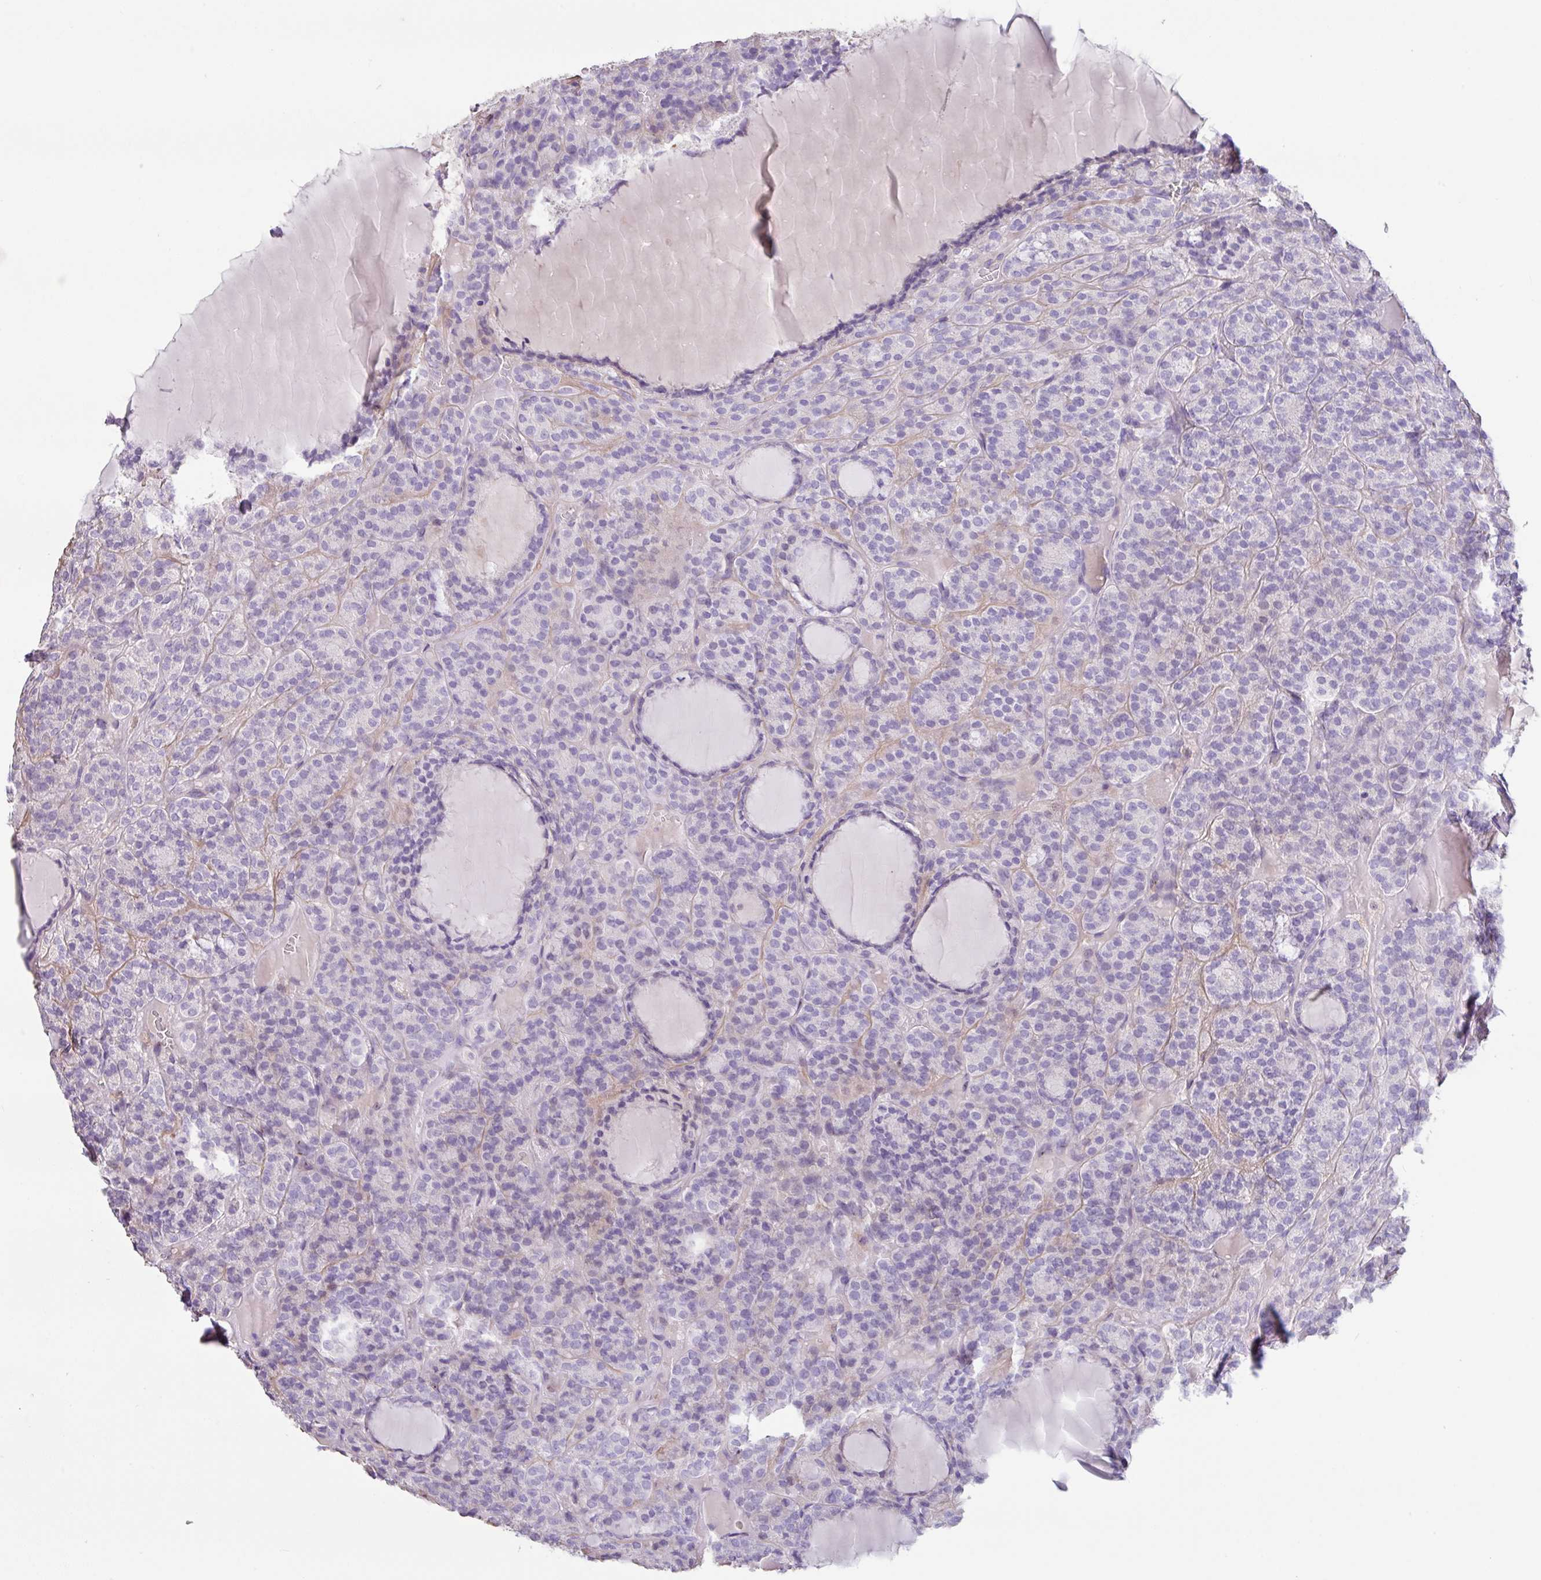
{"staining": {"intensity": "negative", "quantity": "none", "location": "none"}, "tissue": "thyroid cancer", "cell_type": "Tumor cells", "image_type": "cancer", "snomed": [{"axis": "morphology", "description": "Follicular adenoma carcinoma, NOS"}, {"axis": "topography", "description": "Thyroid gland"}], "caption": "This is an immunohistochemistry photomicrograph of thyroid cancer (follicular adenoma carcinoma). There is no staining in tumor cells.", "gene": "ZG16", "patient": {"sex": "female", "age": 63}}